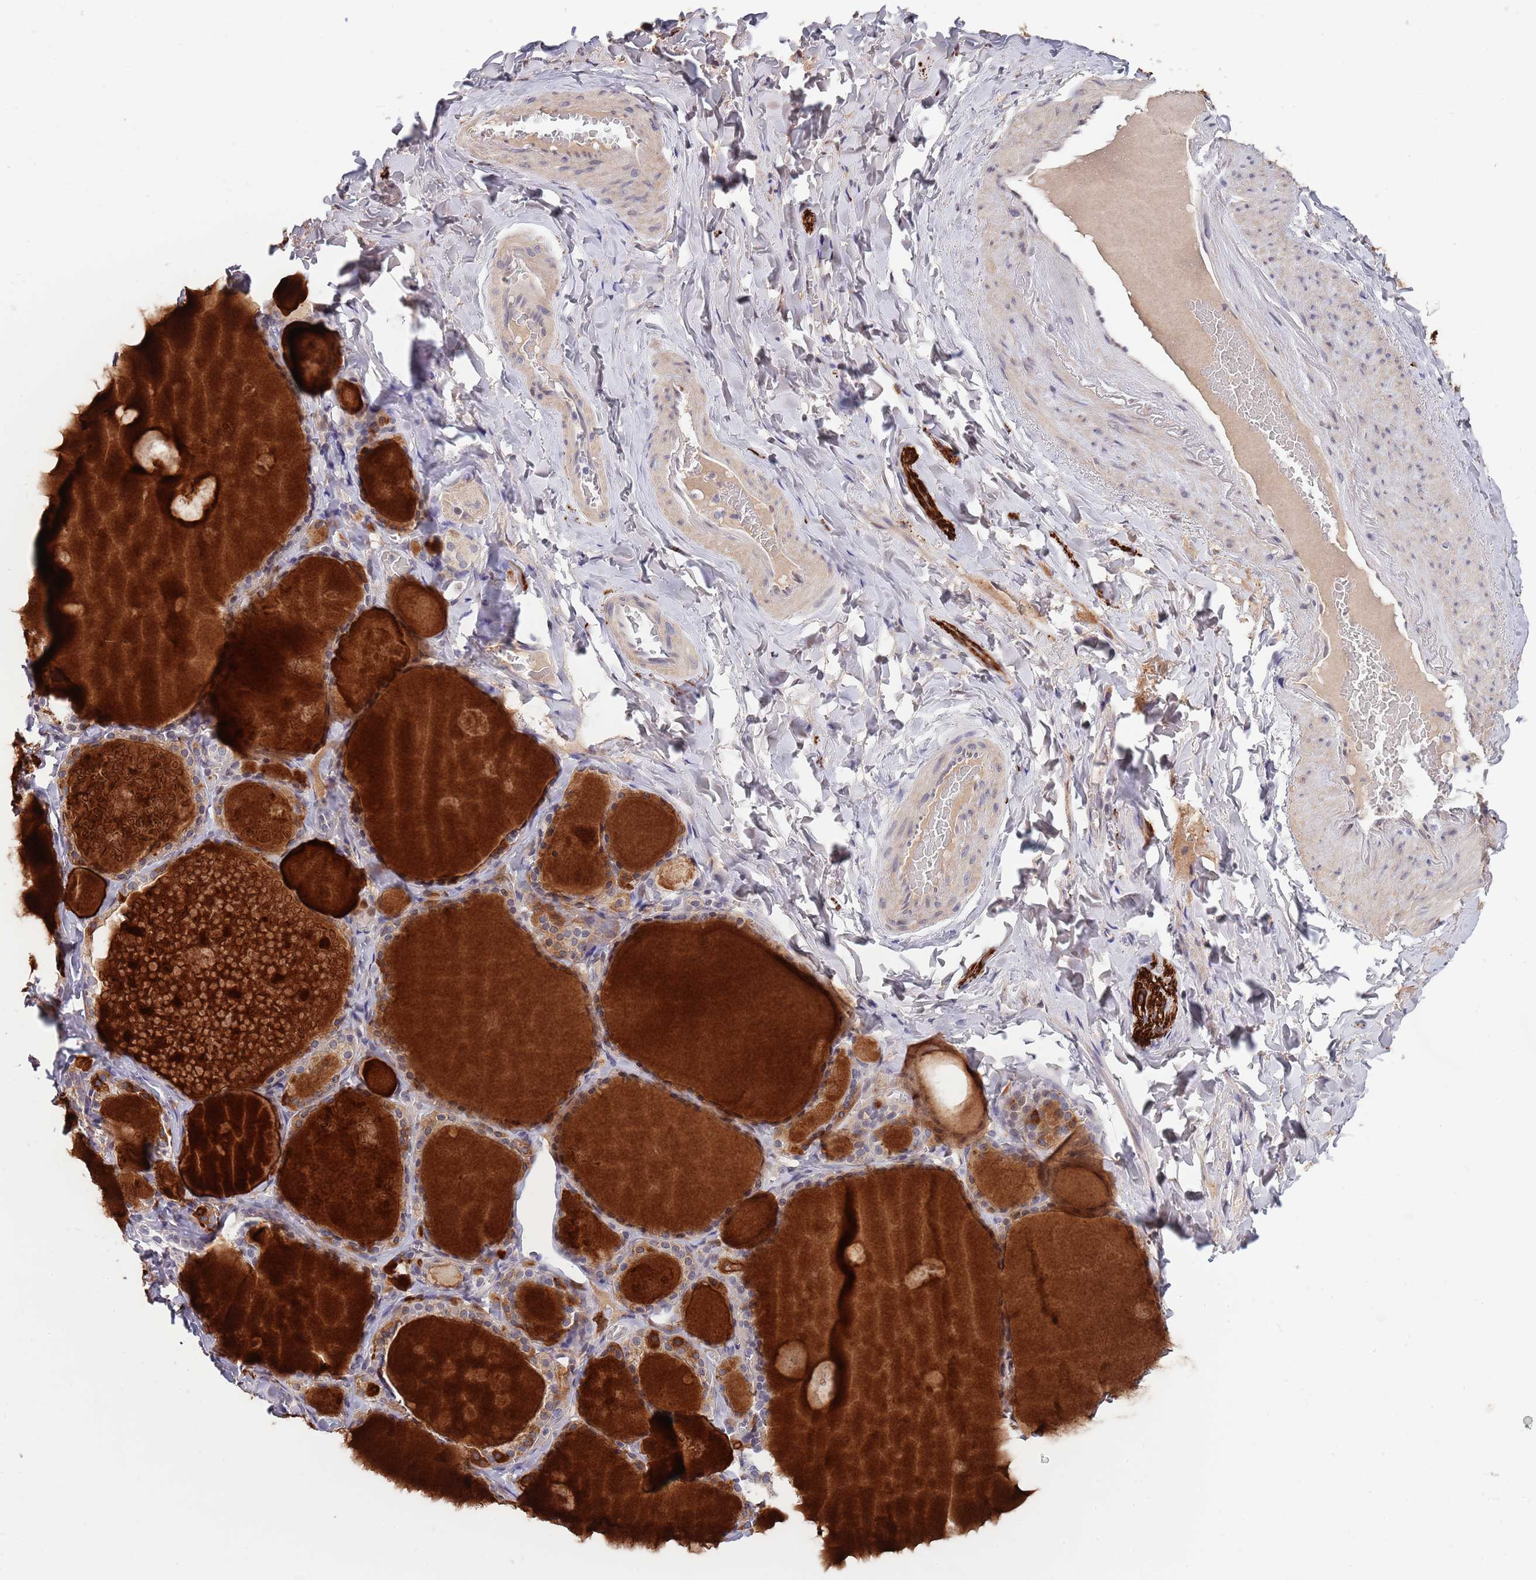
{"staining": {"intensity": "weak", "quantity": "25%-75%", "location": "cytoplasmic/membranous"}, "tissue": "thyroid gland", "cell_type": "Glandular cells", "image_type": "normal", "snomed": [{"axis": "morphology", "description": "Normal tissue, NOS"}, {"axis": "topography", "description": "Thyroid gland"}], "caption": "A photomicrograph of human thyroid gland stained for a protein shows weak cytoplasmic/membranous brown staining in glandular cells. (DAB = brown stain, brightfield microscopy at high magnification).", "gene": "NLRP6", "patient": {"sex": "male", "age": 56}}